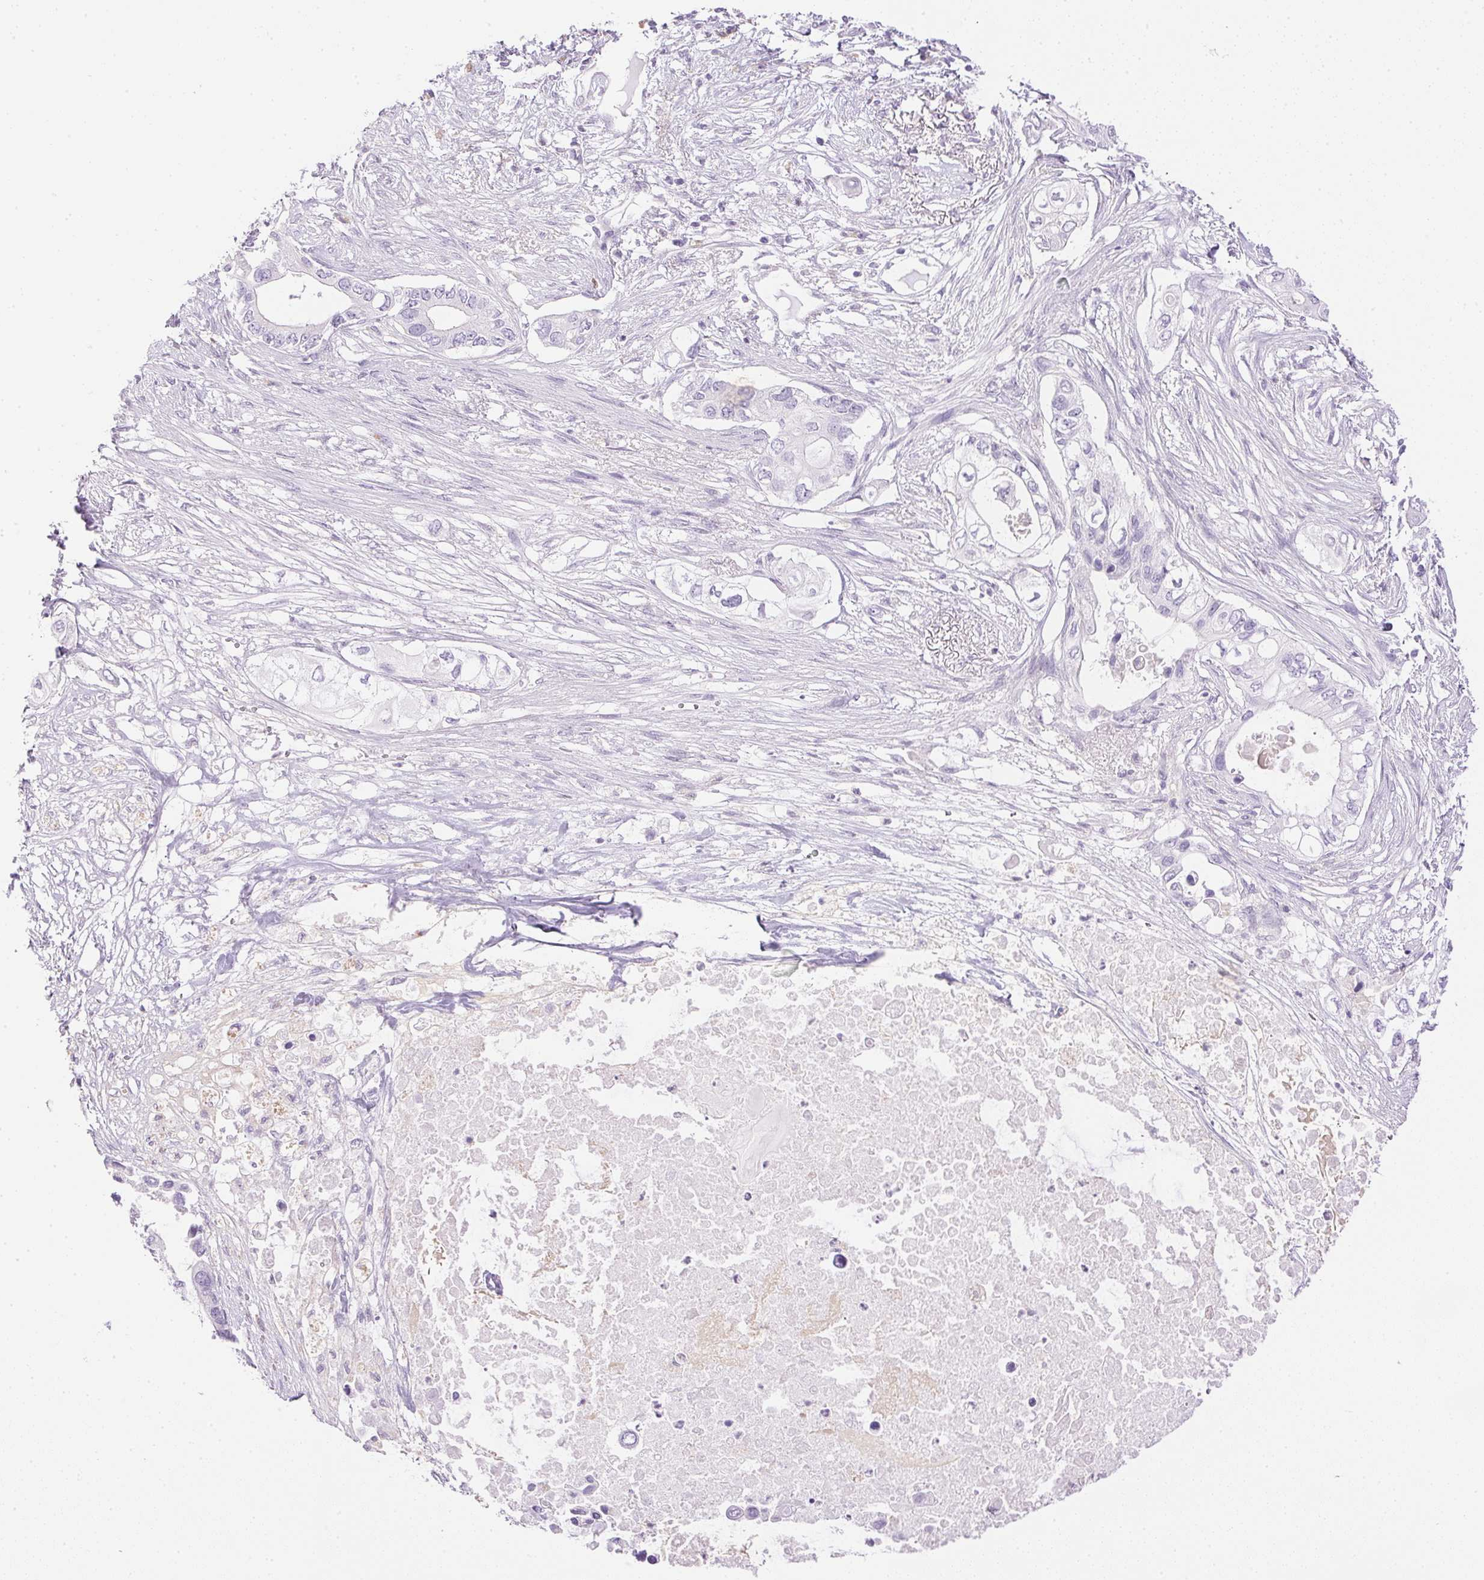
{"staining": {"intensity": "negative", "quantity": "none", "location": "none"}, "tissue": "pancreatic cancer", "cell_type": "Tumor cells", "image_type": "cancer", "snomed": [{"axis": "morphology", "description": "Adenocarcinoma, NOS"}, {"axis": "topography", "description": "Pancreas"}], "caption": "A high-resolution histopathology image shows immunohistochemistry staining of pancreatic cancer, which displays no significant staining in tumor cells. The staining was performed using DAB (3,3'-diaminobenzidine) to visualize the protein expression in brown, while the nuclei were stained in blue with hematoxylin (Magnification: 20x).", "gene": "ATP6V1G3", "patient": {"sex": "female", "age": 63}}